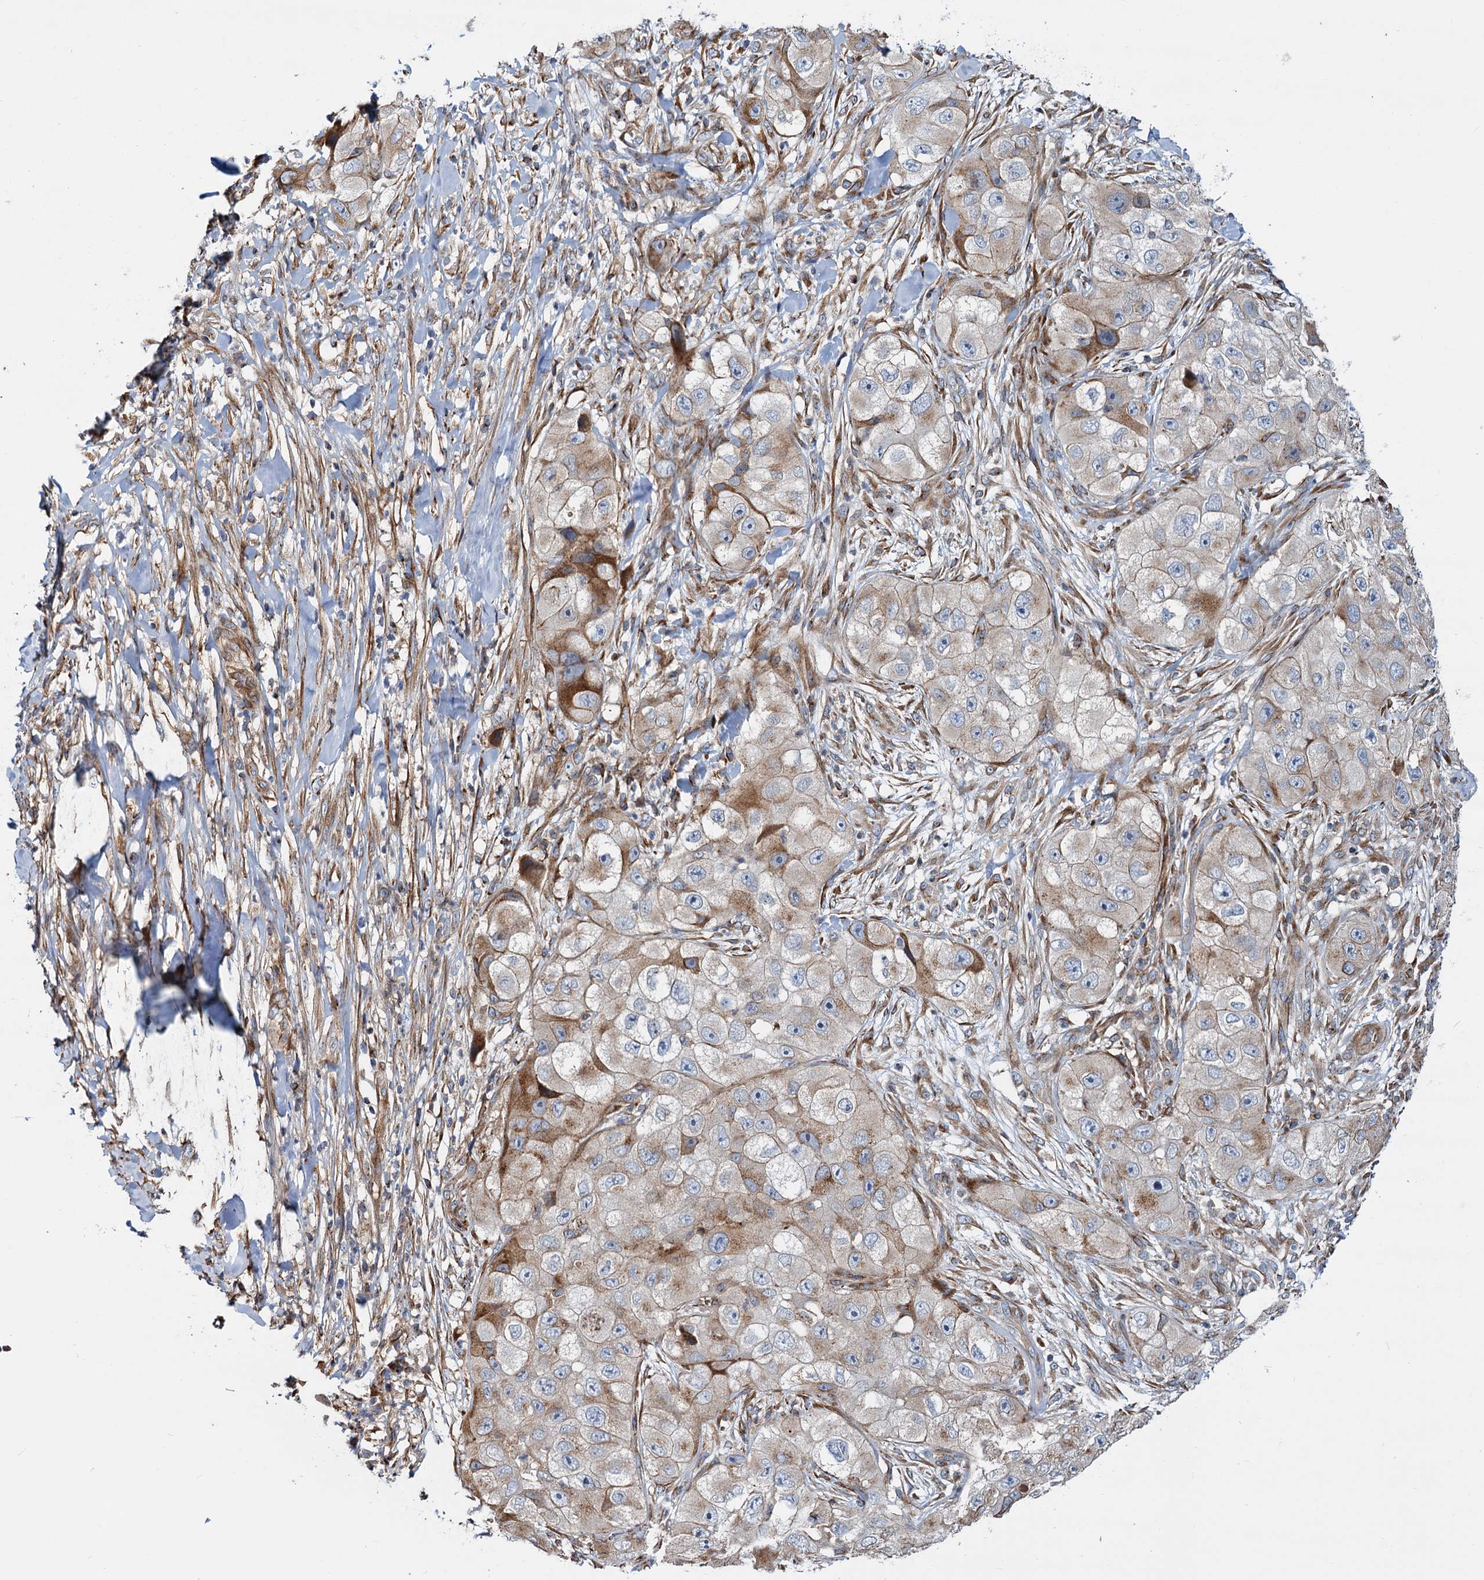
{"staining": {"intensity": "moderate", "quantity": "25%-75%", "location": "cytoplasmic/membranous"}, "tissue": "skin cancer", "cell_type": "Tumor cells", "image_type": "cancer", "snomed": [{"axis": "morphology", "description": "Squamous cell carcinoma, NOS"}, {"axis": "topography", "description": "Skin"}, {"axis": "topography", "description": "Subcutis"}], "caption": "Immunohistochemical staining of skin cancer (squamous cell carcinoma) displays moderate cytoplasmic/membranous protein expression in about 25%-75% of tumor cells.", "gene": "PSEN1", "patient": {"sex": "male", "age": 73}}